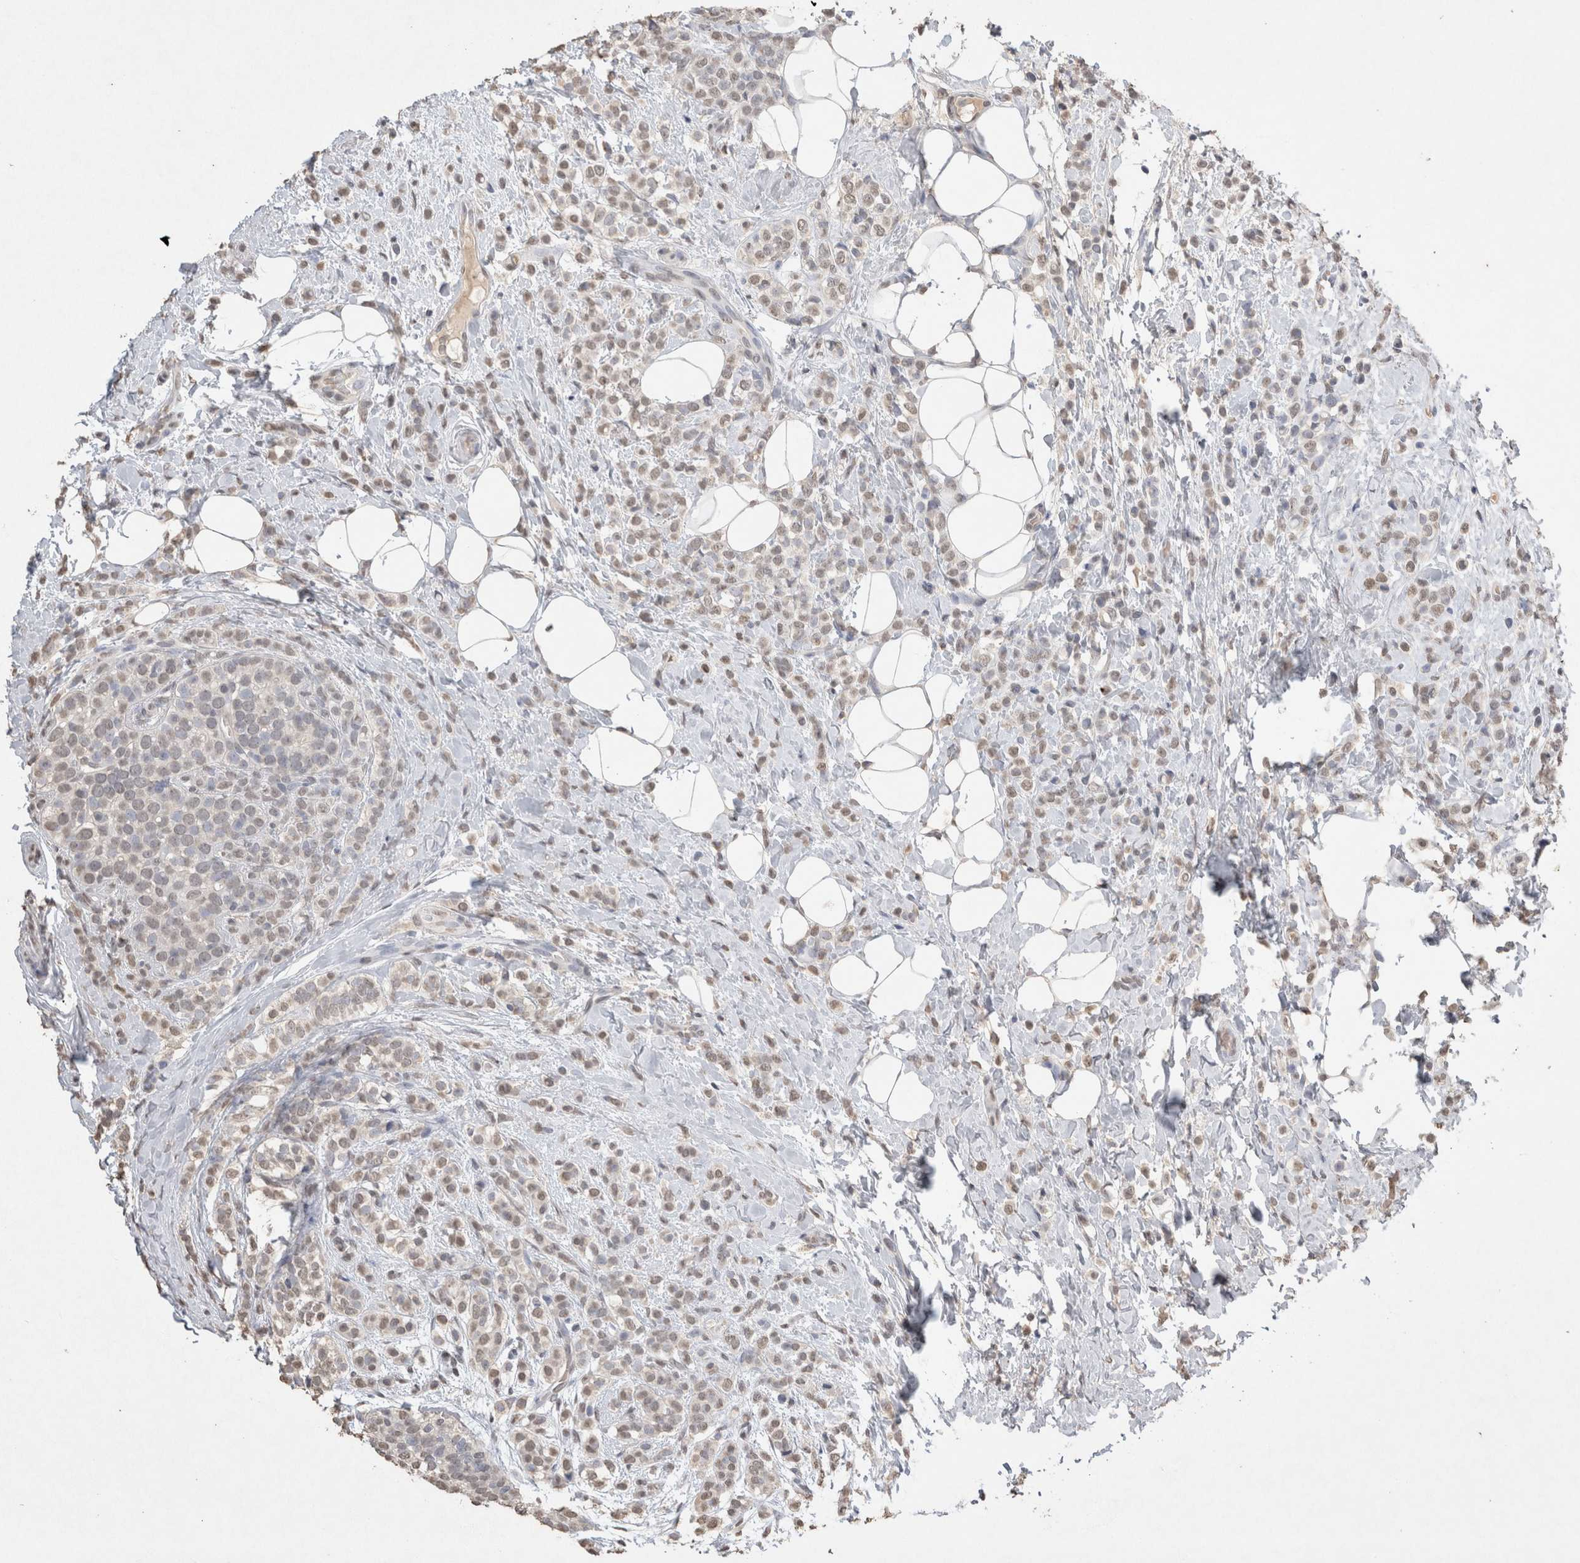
{"staining": {"intensity": "weak", "quantity": "25%-75%", "location": "nuclear"}, "tissue": "breast cancer", "cell_type": "Tumor cells", "image_type": "cancer", "snomed": [{"axis": "morphology", "description": "Lobular carcinoma"}, {"axis": "topography", "description": "Breast"}], "caption": "Immunohistochemical staining of human breast cancer displays low levels of weak nuclear protein expression in about 25%-75% of tumor cells.", "gene": "LGALS2", "patient": {"sex": "female", "age": 50}}